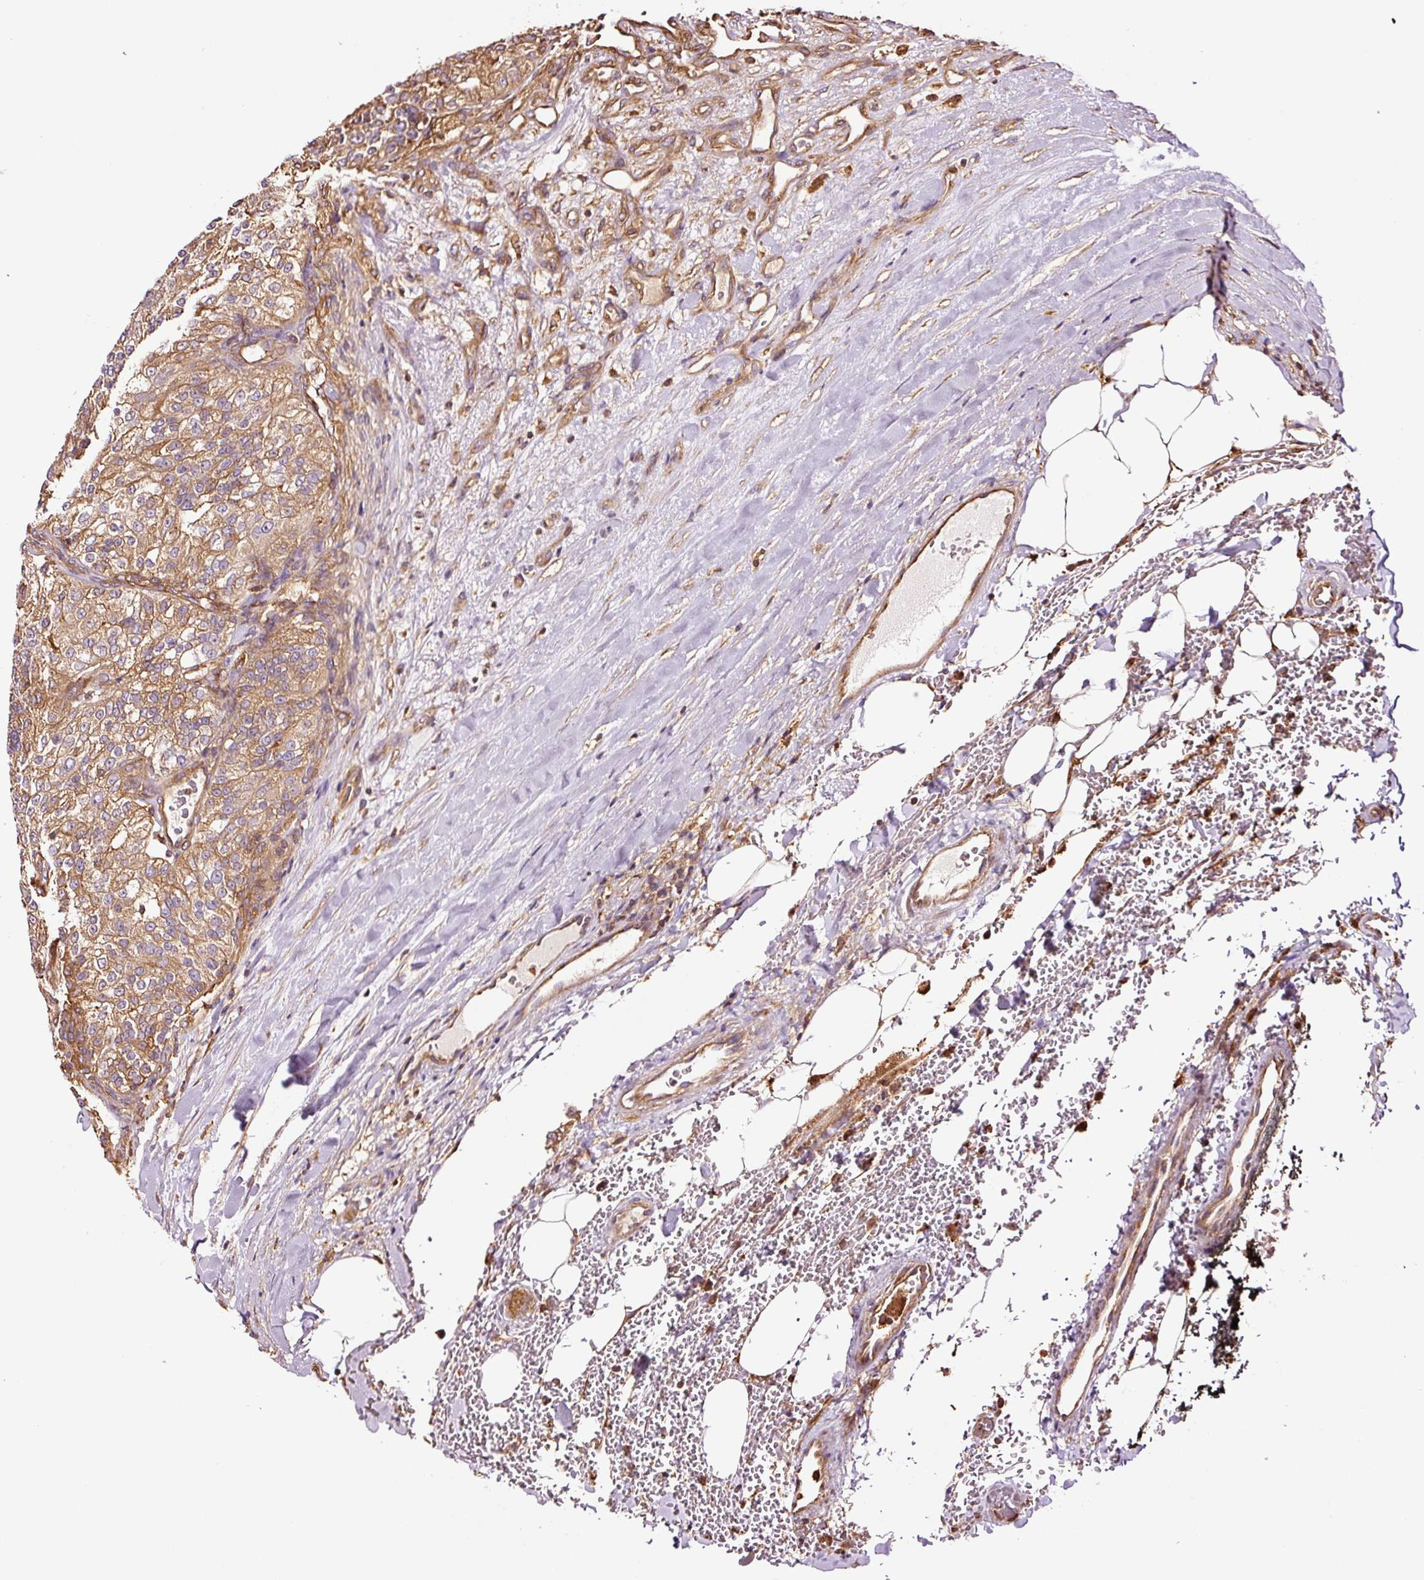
{"staining": {"intensity": "moderate", "quantity": ">75%", "location": "cytoplasmic/membranous"}, "tissue": "renal cancer", "cell_type": "Tumor cells", "image_type": "cancer", "snomed": [{"axis": "morphology", "description": "Adenocarcinoma, NOS"}, {"axis": "topography", "description": "Kidney"}], "caption": "Immunohistochemical staining of human renal cancer shows medium levels of moderate cytoplasmic/membranous expression in approximately >75% of tumor cells. Nuclei are stained in blue.", "gene": "METAP1", "patient": {"sex": "female", "age": 63}}